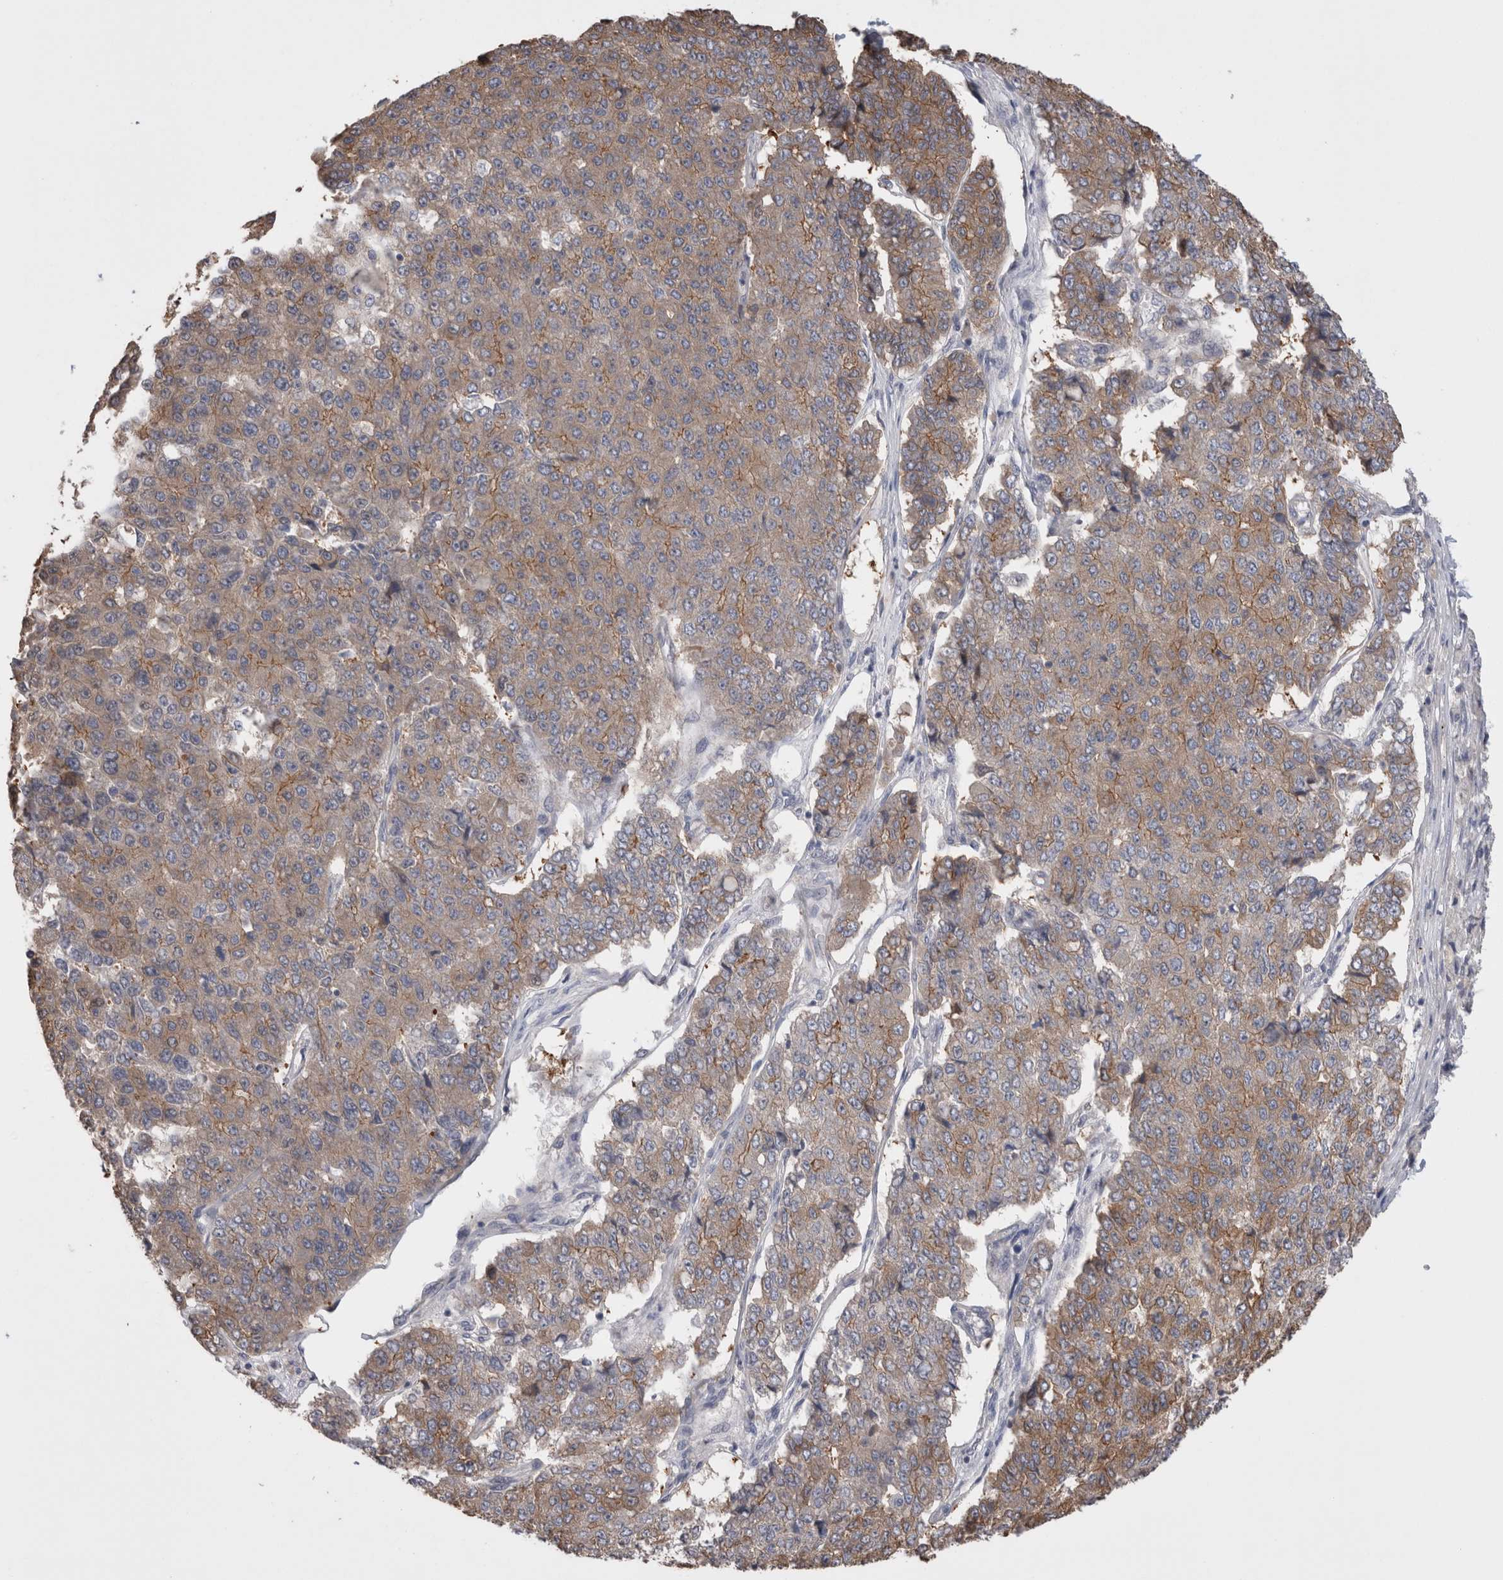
{"staining": {"intensity": "moderate", "quantity": ">75%", "location": "cytoplasmic/membranous"}, "tissue": "pancreatic cancer", "cell_type": "Tumor cells", "image_type": "cancer", "snomed": [{"axis": "morphology", "description": "Adenocarcinoma, NOS"}, {"axis": "topography", "description": "Pancreas"}], "caption": "Immunohistochemical staining of human adenocarcinoma (pancreatic) shows medium levels of moderate cytoplasmic/membranous staining in about >75% of tumor cells. (IHC, brightfield microscopy, high magnification).", "gene": "OTOR", "patient": {"sex": "male", "age": 50}}